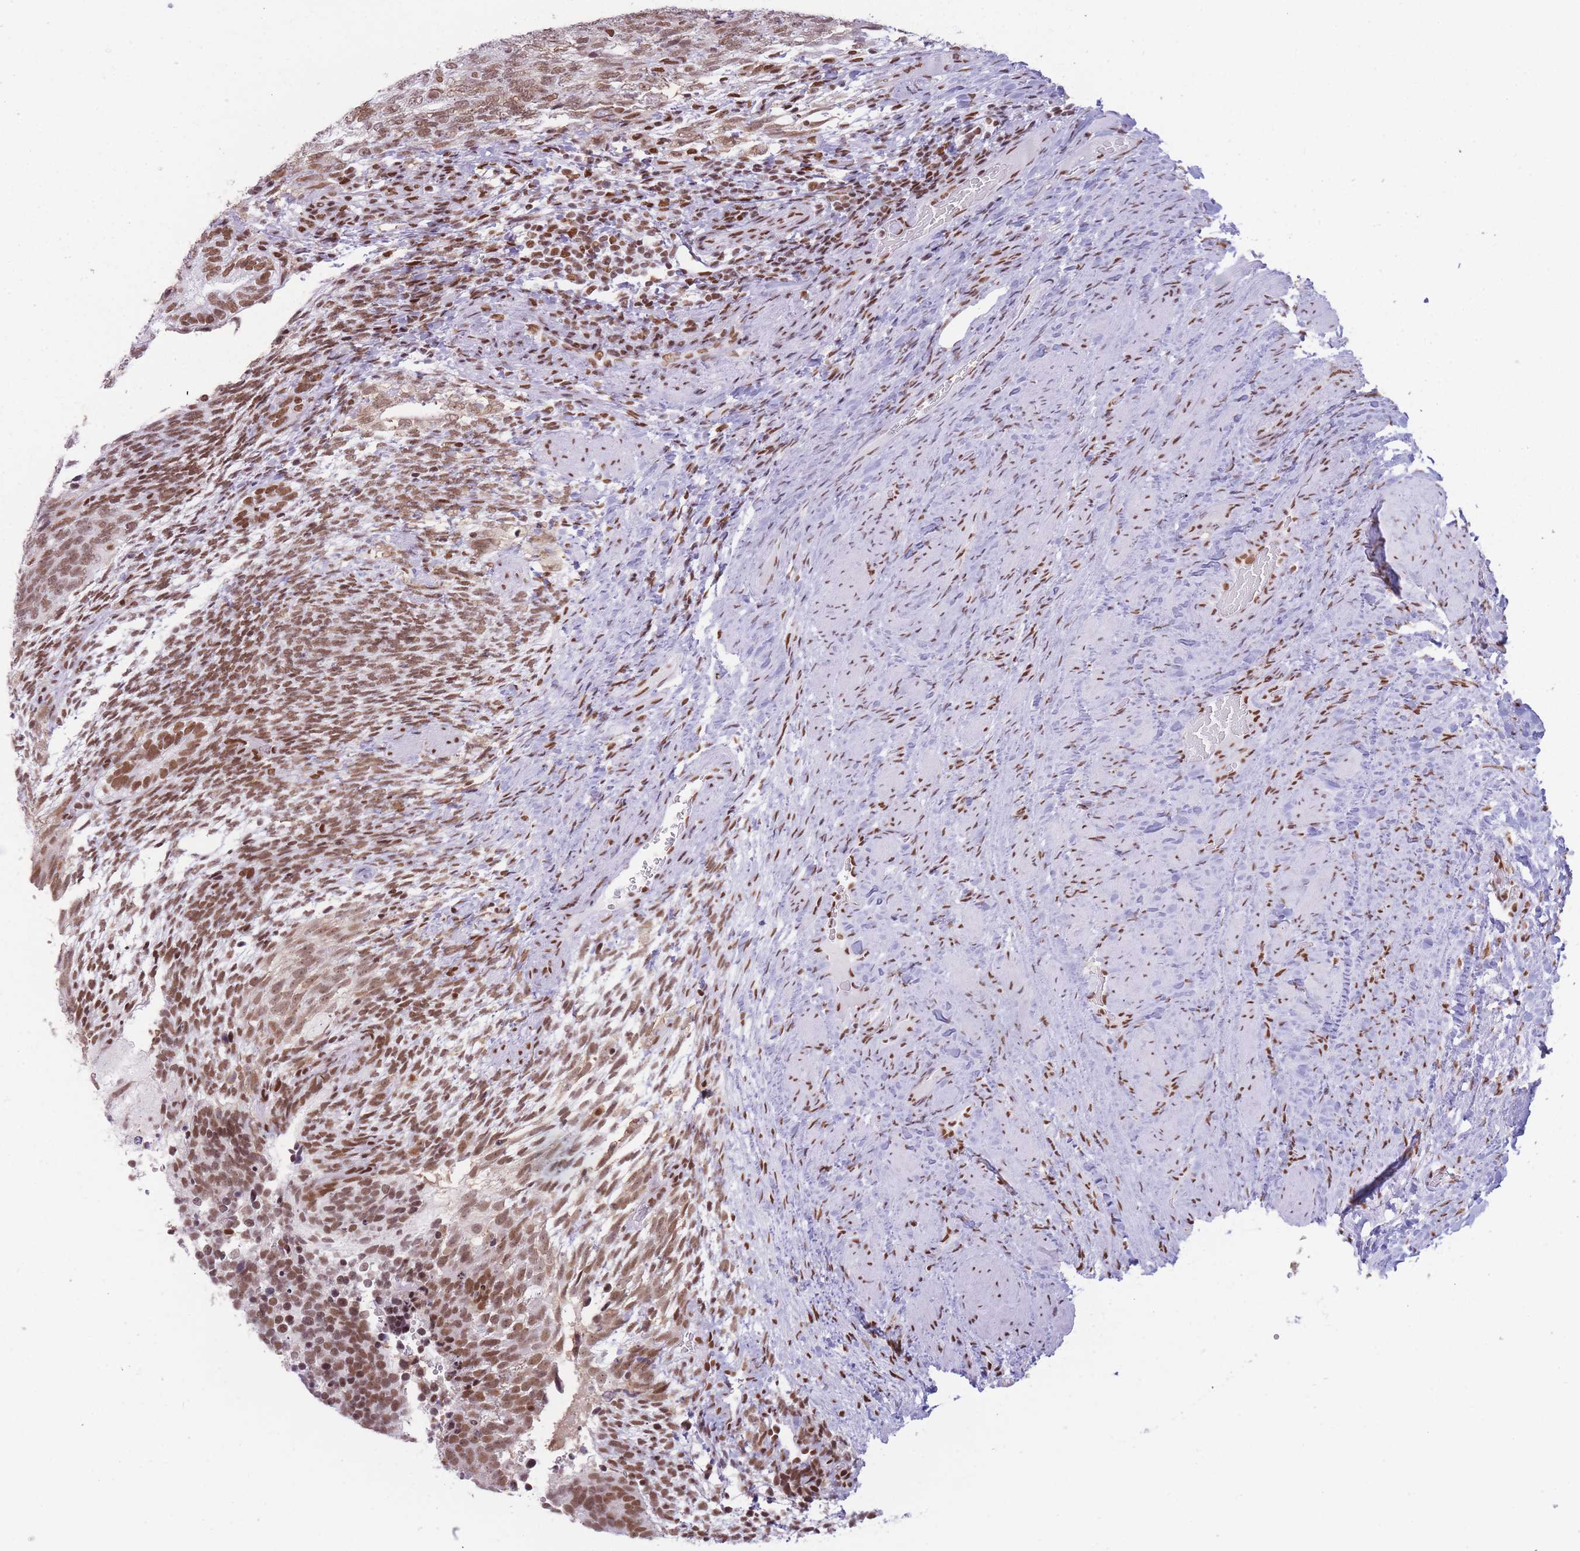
{"staining": {"intensity": "moderate", "quantity": ">75%", "location": "nuclear"}, "tissue": "testis cancer", "cell_type": "Tumor cells", "image_type": "cancer", "snomed": [{"axis": "morphology", "description": "Carcinoma, Embryonal, NOS"}, {"axis": "topography", "description": "Testis"}], "caption": "A medium amount of moderate nuclear staining is appreciated in approximately >75% of tumor cells in testis embryonal carcinoma tissue. (IHC, brightfield microscopy, high magnification).", "gene": "HNRNPUL1", "patient": {"sex": "male", "age": 23}}